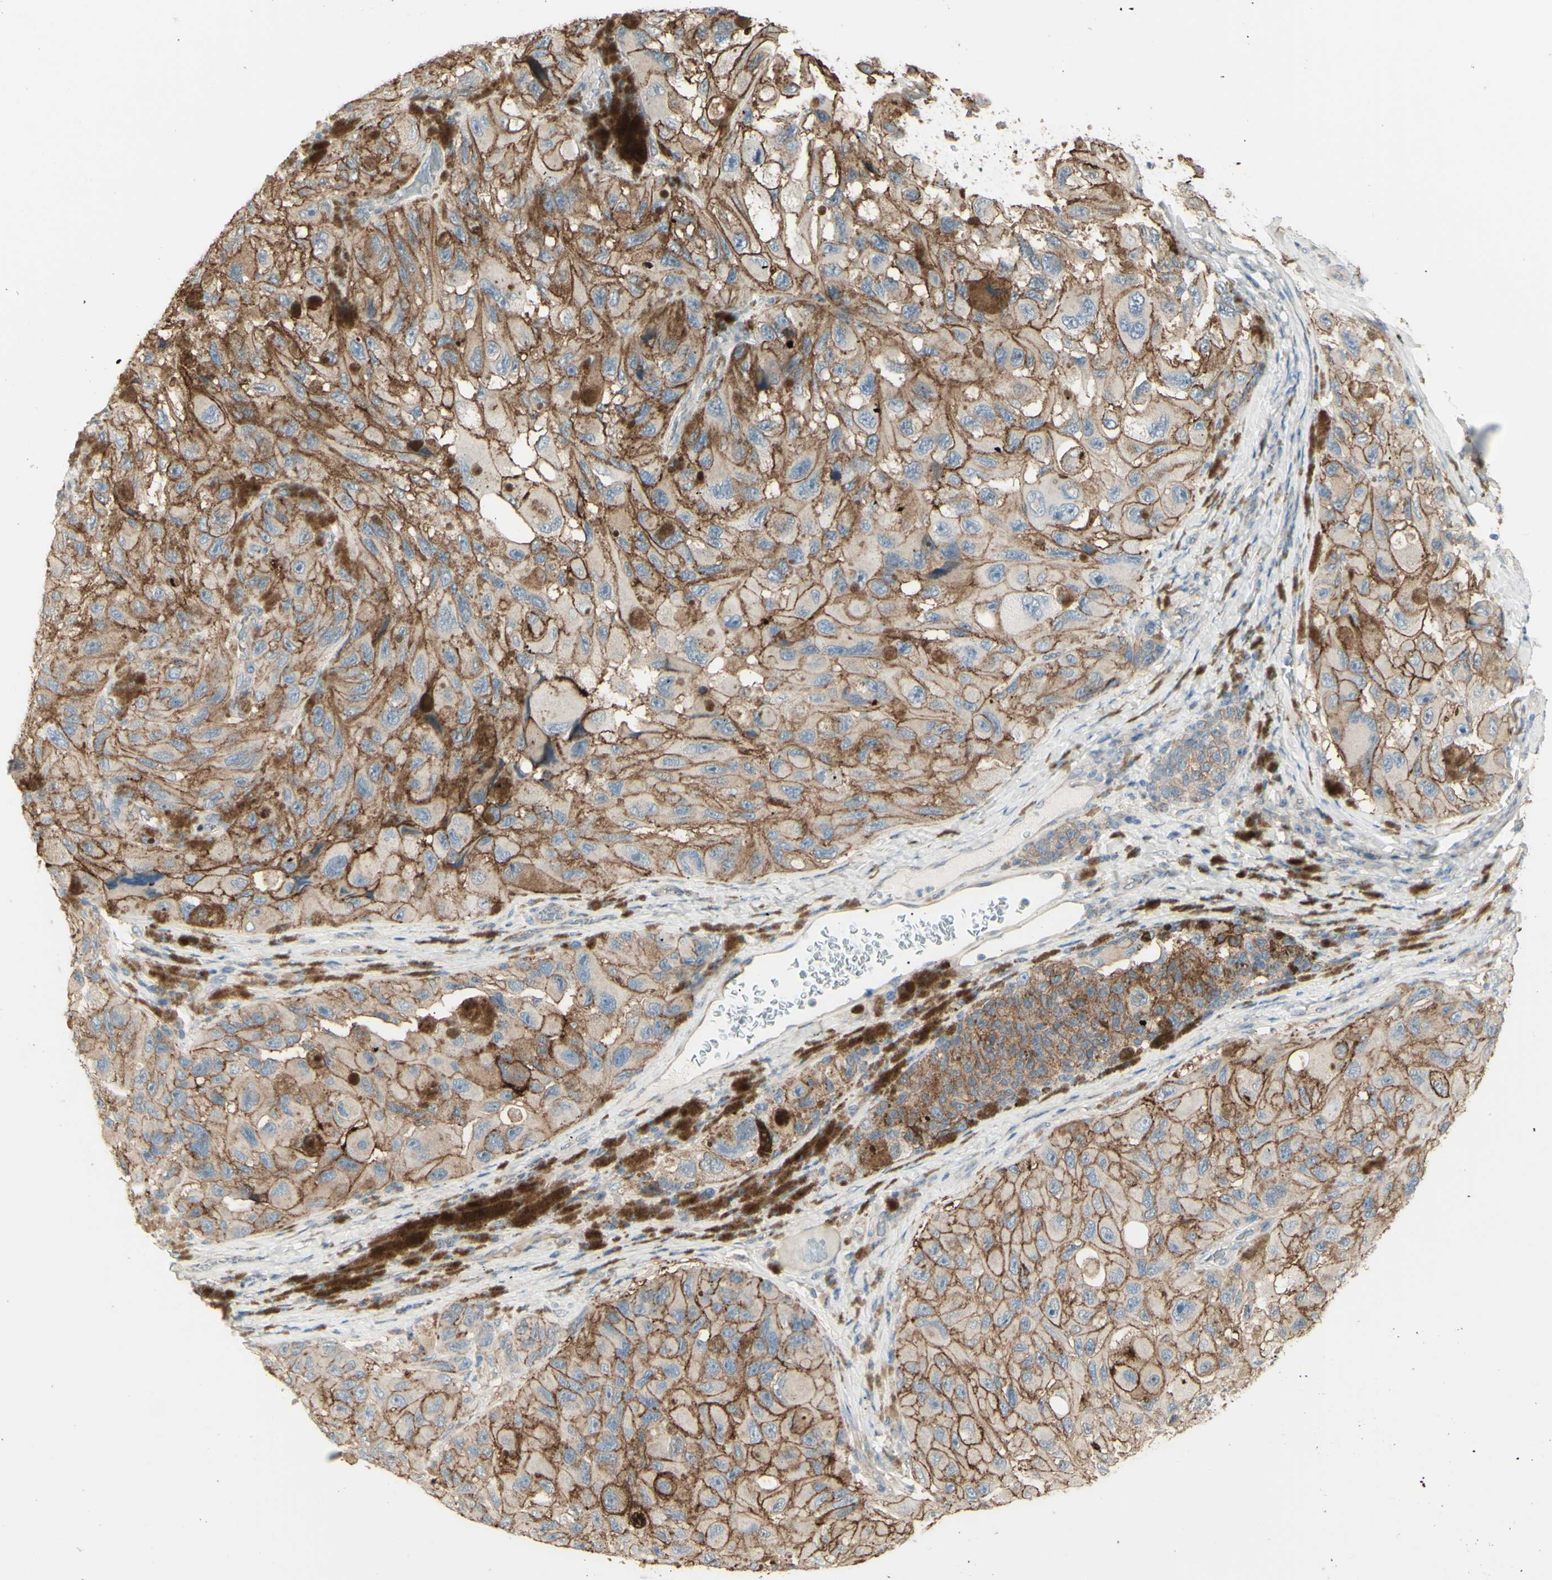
{"staining": {"intensity": "moderate", "quantity": ">75%", "location": "cytoplasmic/membranous"}, "tissue": "melanoma", "cell_type": "Tumor cells", "image_type": "cancer", "snomed": [{"axis": "morphology", "description": "Malignant melanoma, NOS"}, {"axis": "topography", "description": "Skin"}], "caption": "A photomicrograph of malignant melanoma stained for a protein reveals moderate cytoplasmic/membranous brown staining in tumor cells. (Stains: DAB (3,3'-diaminobenzidine) in brown, nuclei in blue, Microscopy: brightfield microscopy at high magnification).", "gene": "RNF149", "patient": {"sex": "female", "age": 73}}